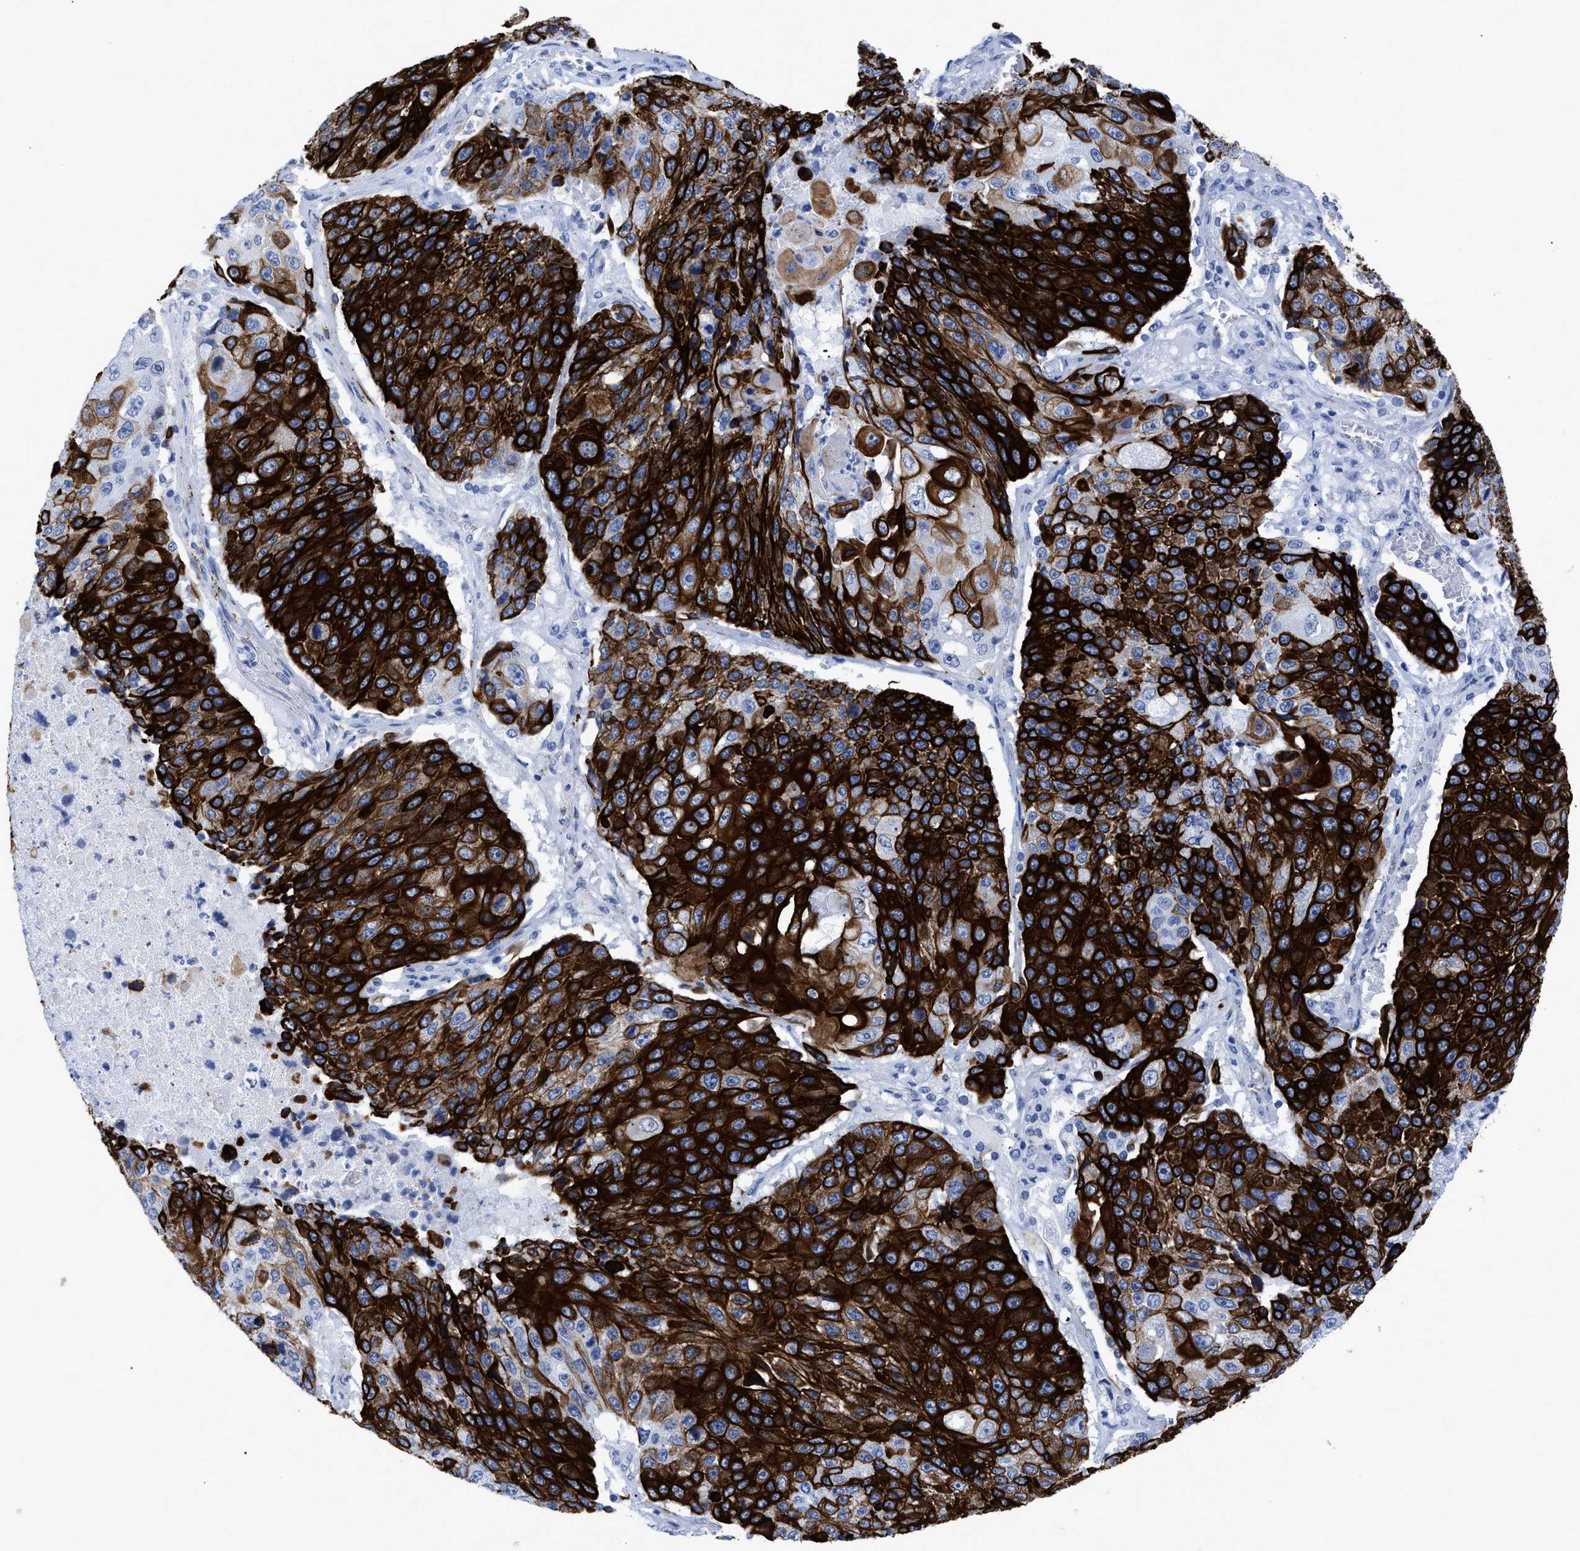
{"staining": {"intensity": "strong", "quantity": ">75%", "location": "cytoplasmic/membranous"}, "tissue": "lung cancer", "cell_type": "Tumor cells", "image_type": "cancer", "snomed": [{"axis": "morphology", "description": "Squamous cell carcinoma, NOS"}, {"axis": "topography", "description": "Lung"}], "caption": "An image of lung cancer (squamous cell carcinoma) stained for a protein exhibits strong cytoplasmic/membranous brown staining in tumor cells. Nuclei are stained in blue.", "gene": "DUSP26", "patient": {"sex": "male", "age": 61}}